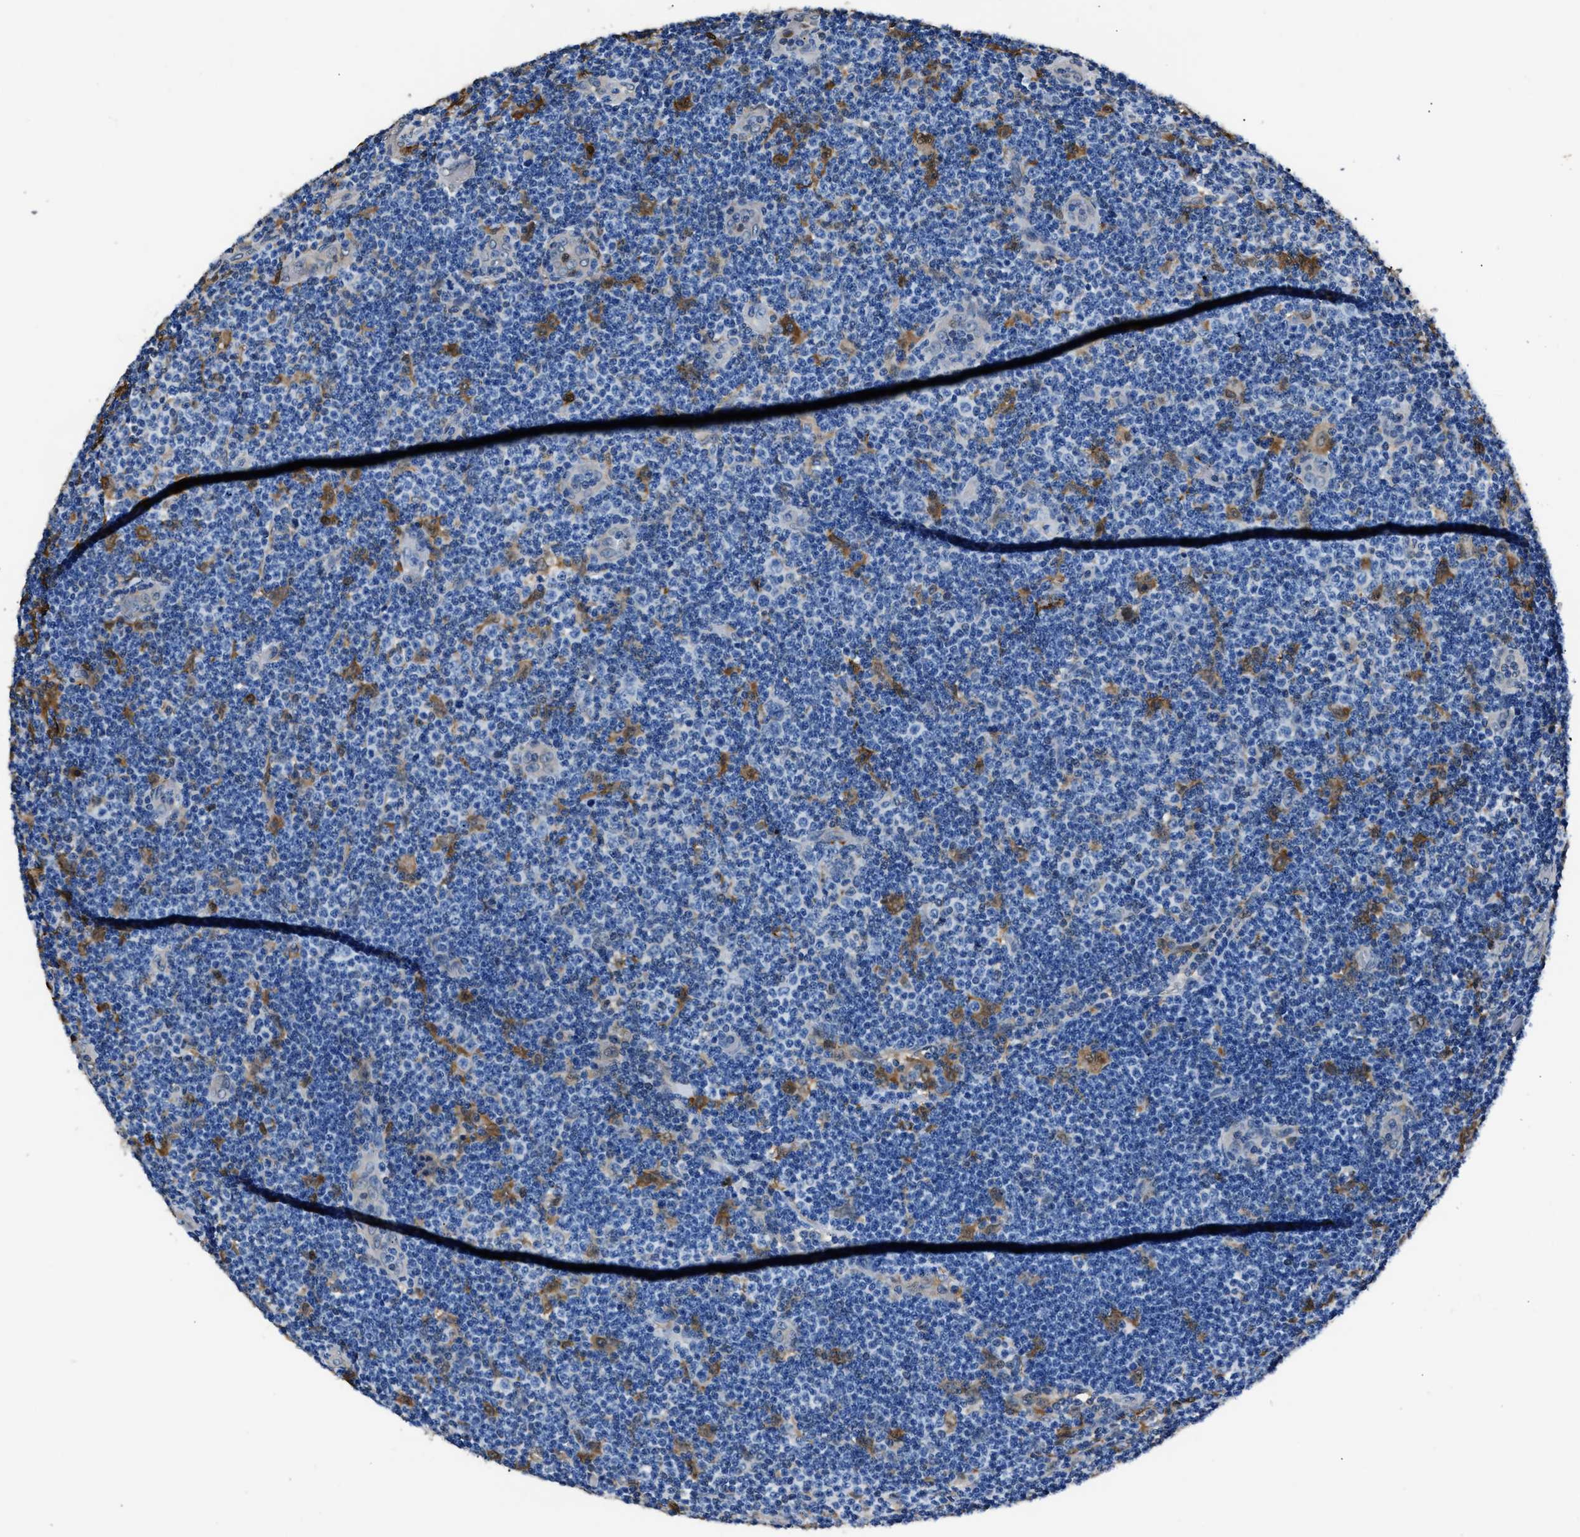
{"staining": {"intensity": "negative", "quantity": "none", "location": "none"}, "tissue": "lymphoma", "cell_type": "Tumor cells", "image_type": "cancer", "snomed": [{"axis": "morphology", "description": "Malignant lymphoma, non-Hodgkin's type, Low grade"}, {"axis": "topography", "description": "Lymph node"}], "caption": "Human lymphoma stained for a protein using immunohistochemistry (IHC) shows no positivity in tumor cells.", "gene": "GSTP1", "patient": {"sex": "male", "age": 83}}